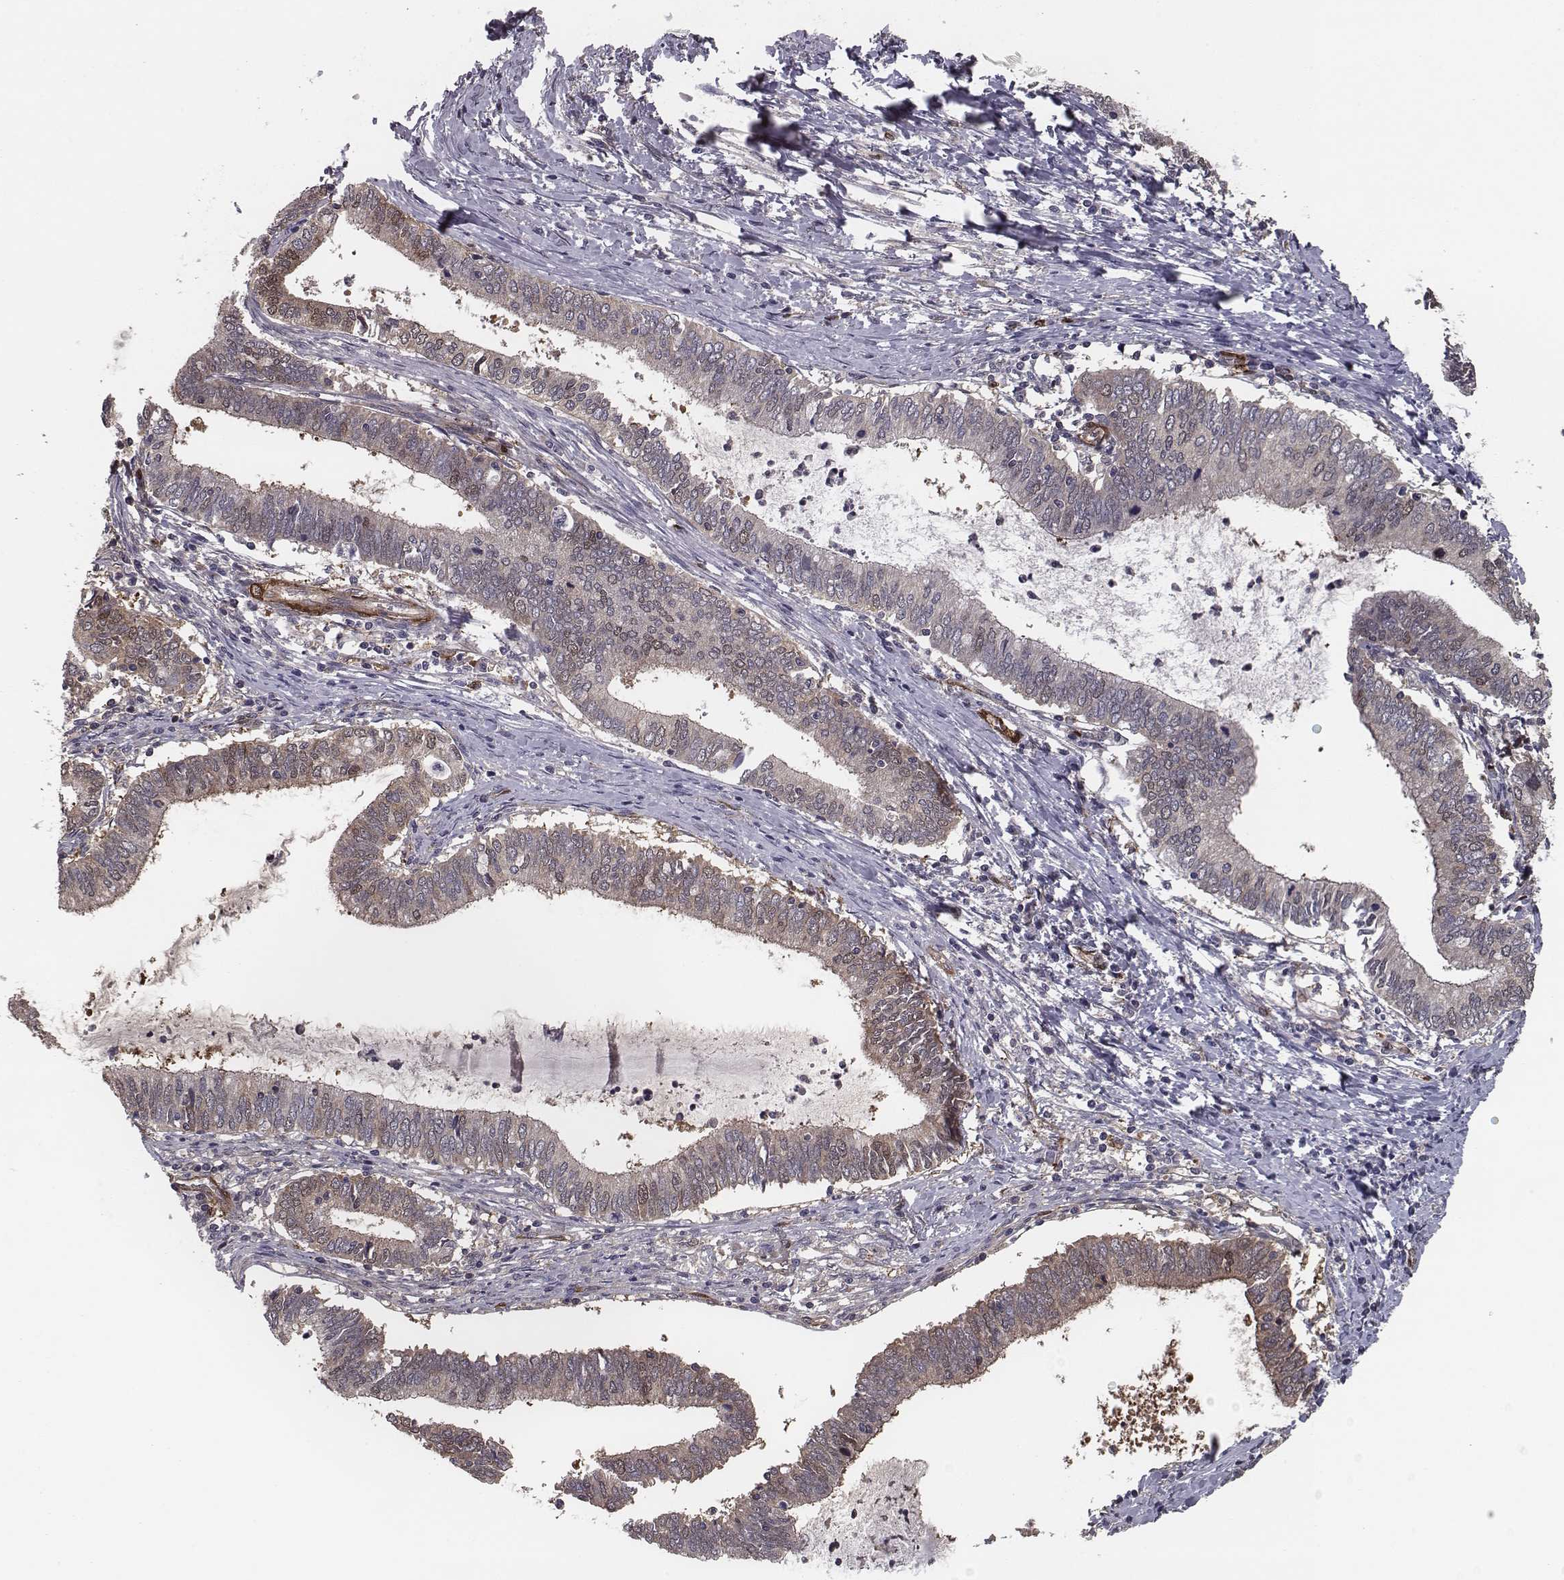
{"staining": {"intensity": "moderate", "quantity": "25%-75%", "location": "cytoplasmic/membranous"}, "tissue": "cervical cancer", "cell_type": "Tumor cells", "image_type": "cancer", "snomed": [{"axis": "morphology", "description": "Adenocarcinoma, NOS"}, {"axis": "topography", "description": "Cervix"}], "caption": "Cervical cancer stained with DAB immunohistochemistry demonstrates medium levels of moderate cytoplasmic/membranous expression in approximately 25%-75% of tumor cells.", "gene": "ISYNA1", "patient": {"sex": "female", "age": 42}}